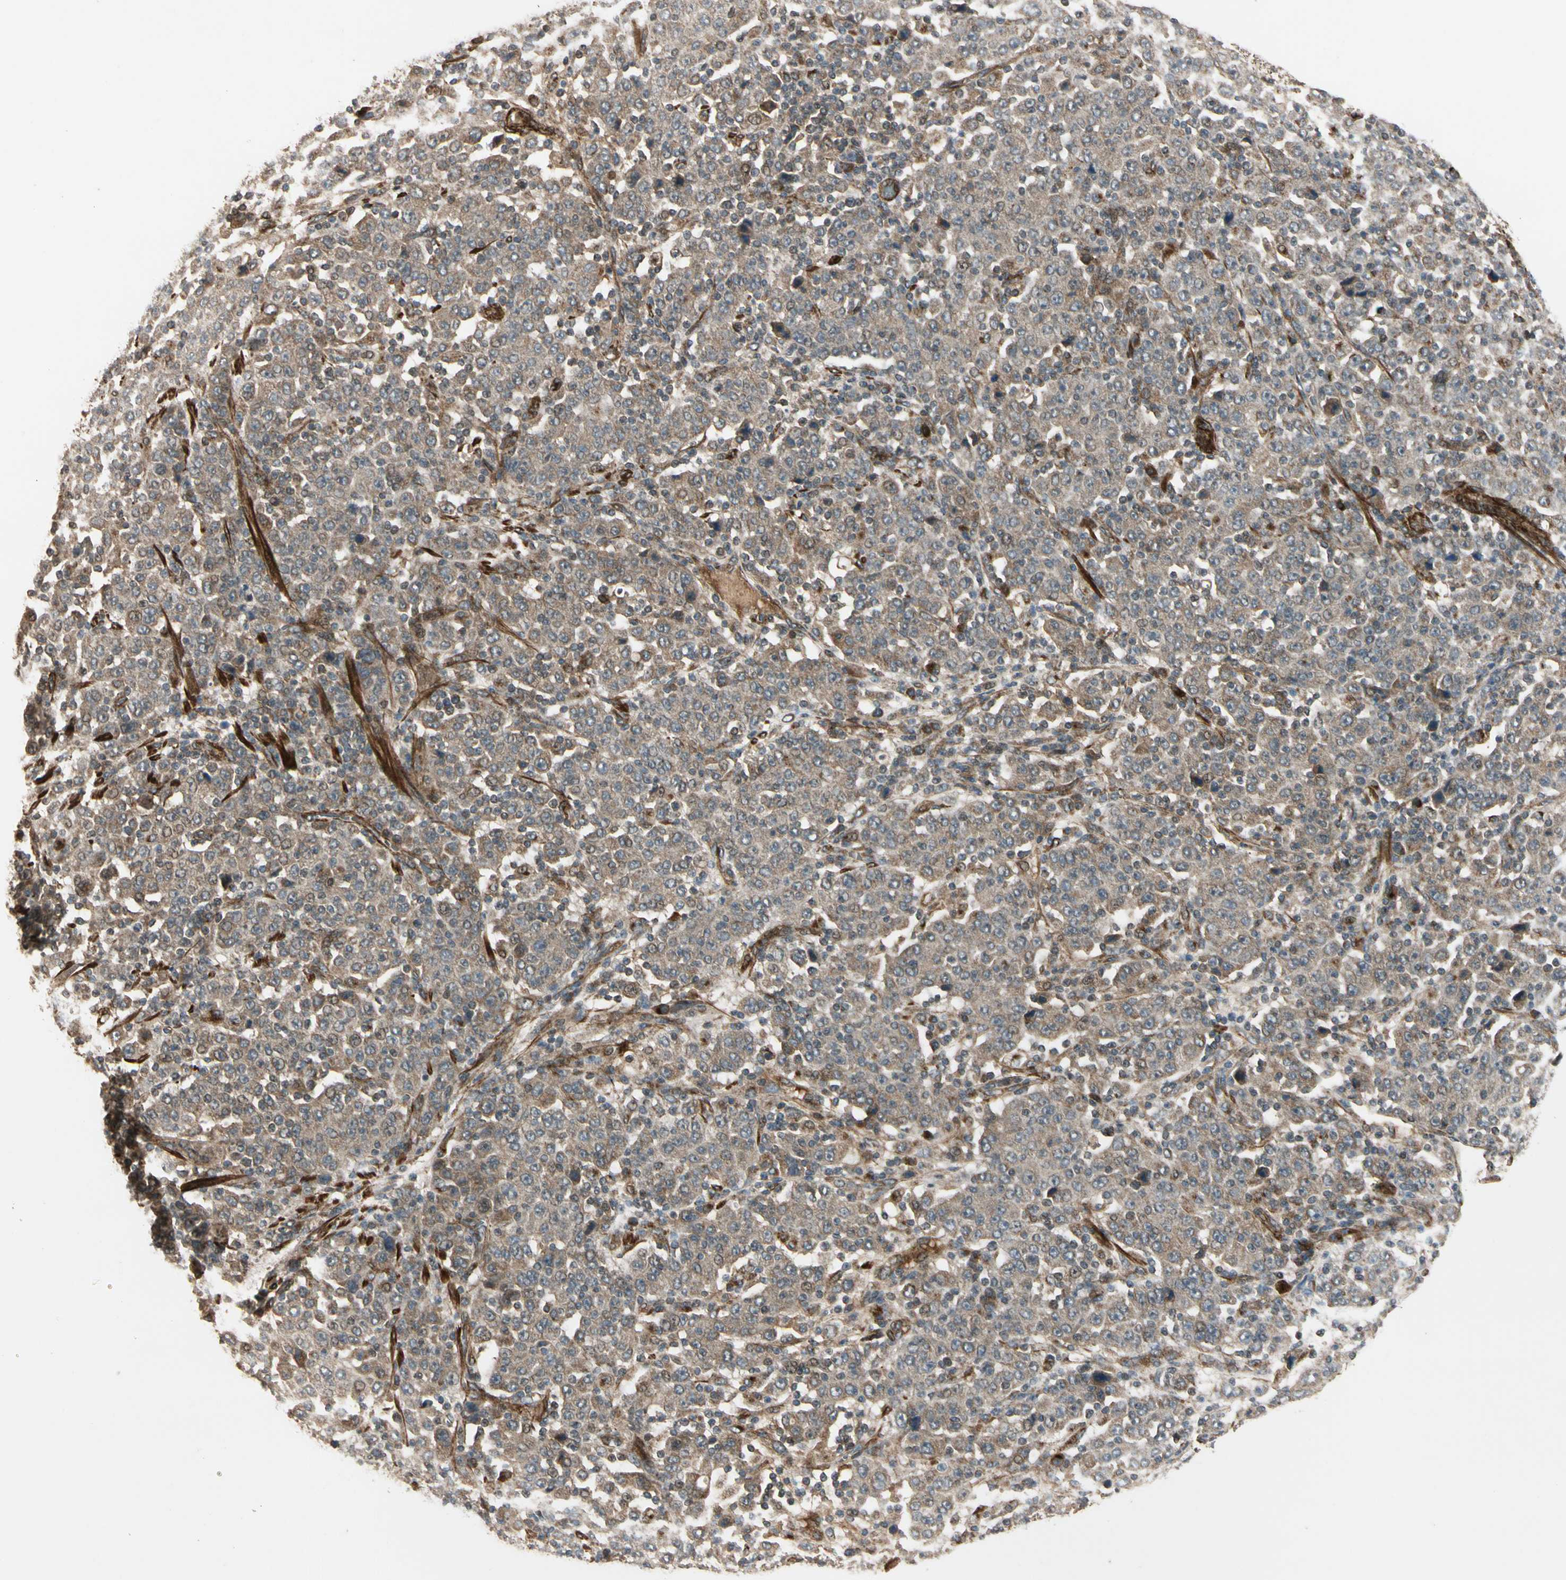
{"staining": {"intensity": "weak", "quantity": ">75%", "location": "cytoplasmic/membranous"}, "tissue": "stomach cancer", "cell_type": "Tumor cells", "image_type": "cancer", "snomed": [{"axis": "morphology", "description": "Normal tissue, NOS"}, {"axis": "morphology", "description": "Adenocarcinoma, NOS"}, {"axis": "topography", "description": "Stomach, upper"}, {"axis": "topography", "description": "Stomach"}], "caption": "Protein analysis of adenocarcinoma (stomach) tissue exhibits weak cytoplasmic/membranous positivity in approximately >75% of tumor cells. (Brightfield microscopy of DAB IHC at high magnification).", "gene": "GCK", "patient": {"sex": "male", "age": 59}}